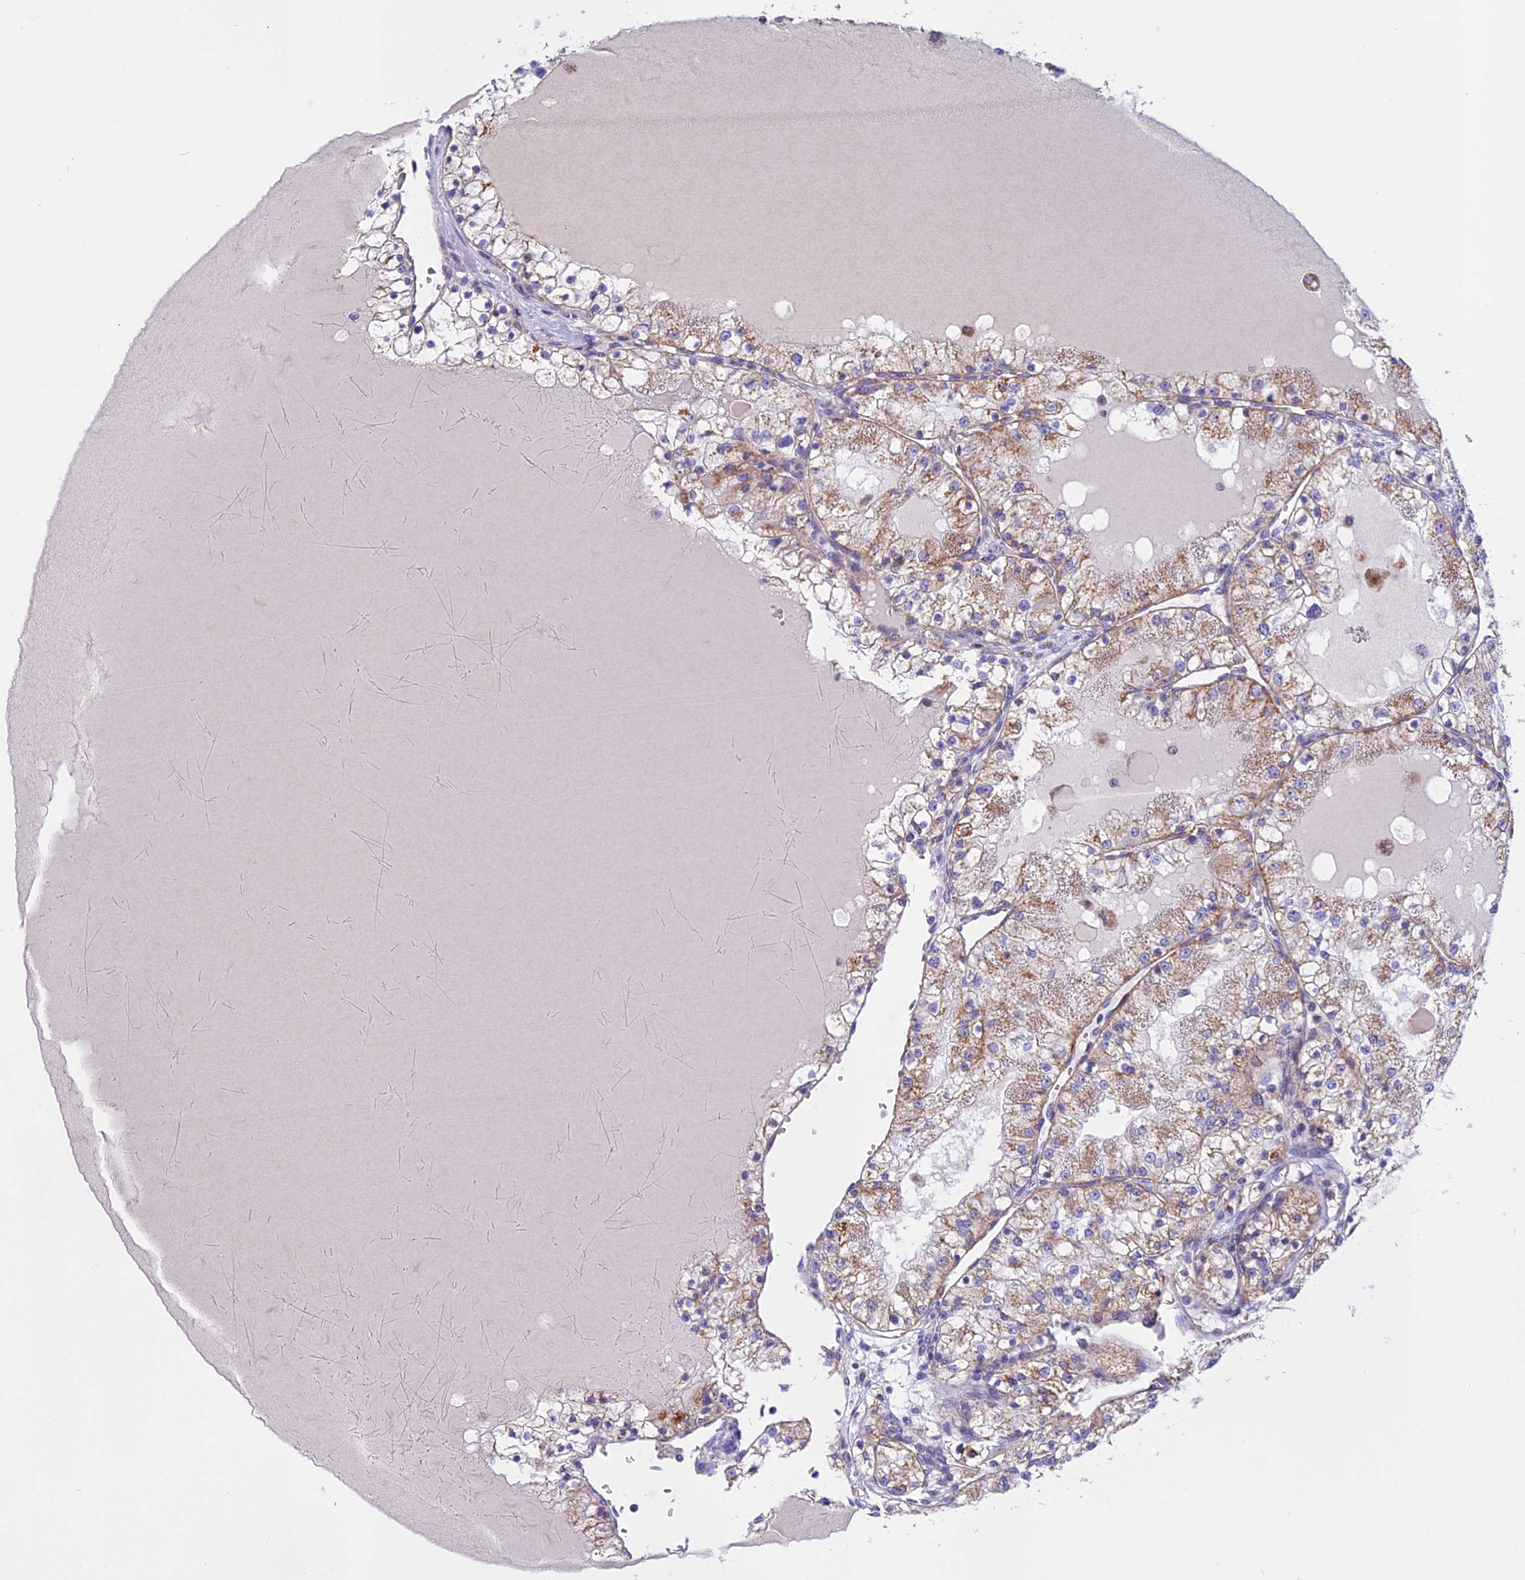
{"staining": {"intensity": "moderate", "quantity": "25%-75%", "location": "cytoplasmic/membranous"}, "tissue": "renal cancer", "cell_type": "Tumor cells", "image_type": "cancer", "snomed": [{"axis": "morphology", "description": "Normal tissue, NOS"}, {"axis": "morphology", "description": "Adenocarcinoma, NOS"}, {"axis": "topography", "description": "Kidney"}], "caption": "Immunohistochemistry micrograph of neoplastic tissue: human renal cancer stained using IHC displays medium levels of moderate protein expression localized specifically in the cytoplasmic/membranous of tumor cells, appearing as a cytoplasmic/membranous brown color.", "gene": "VDAC2", "patient": {"sex": "male", "age": 68}}